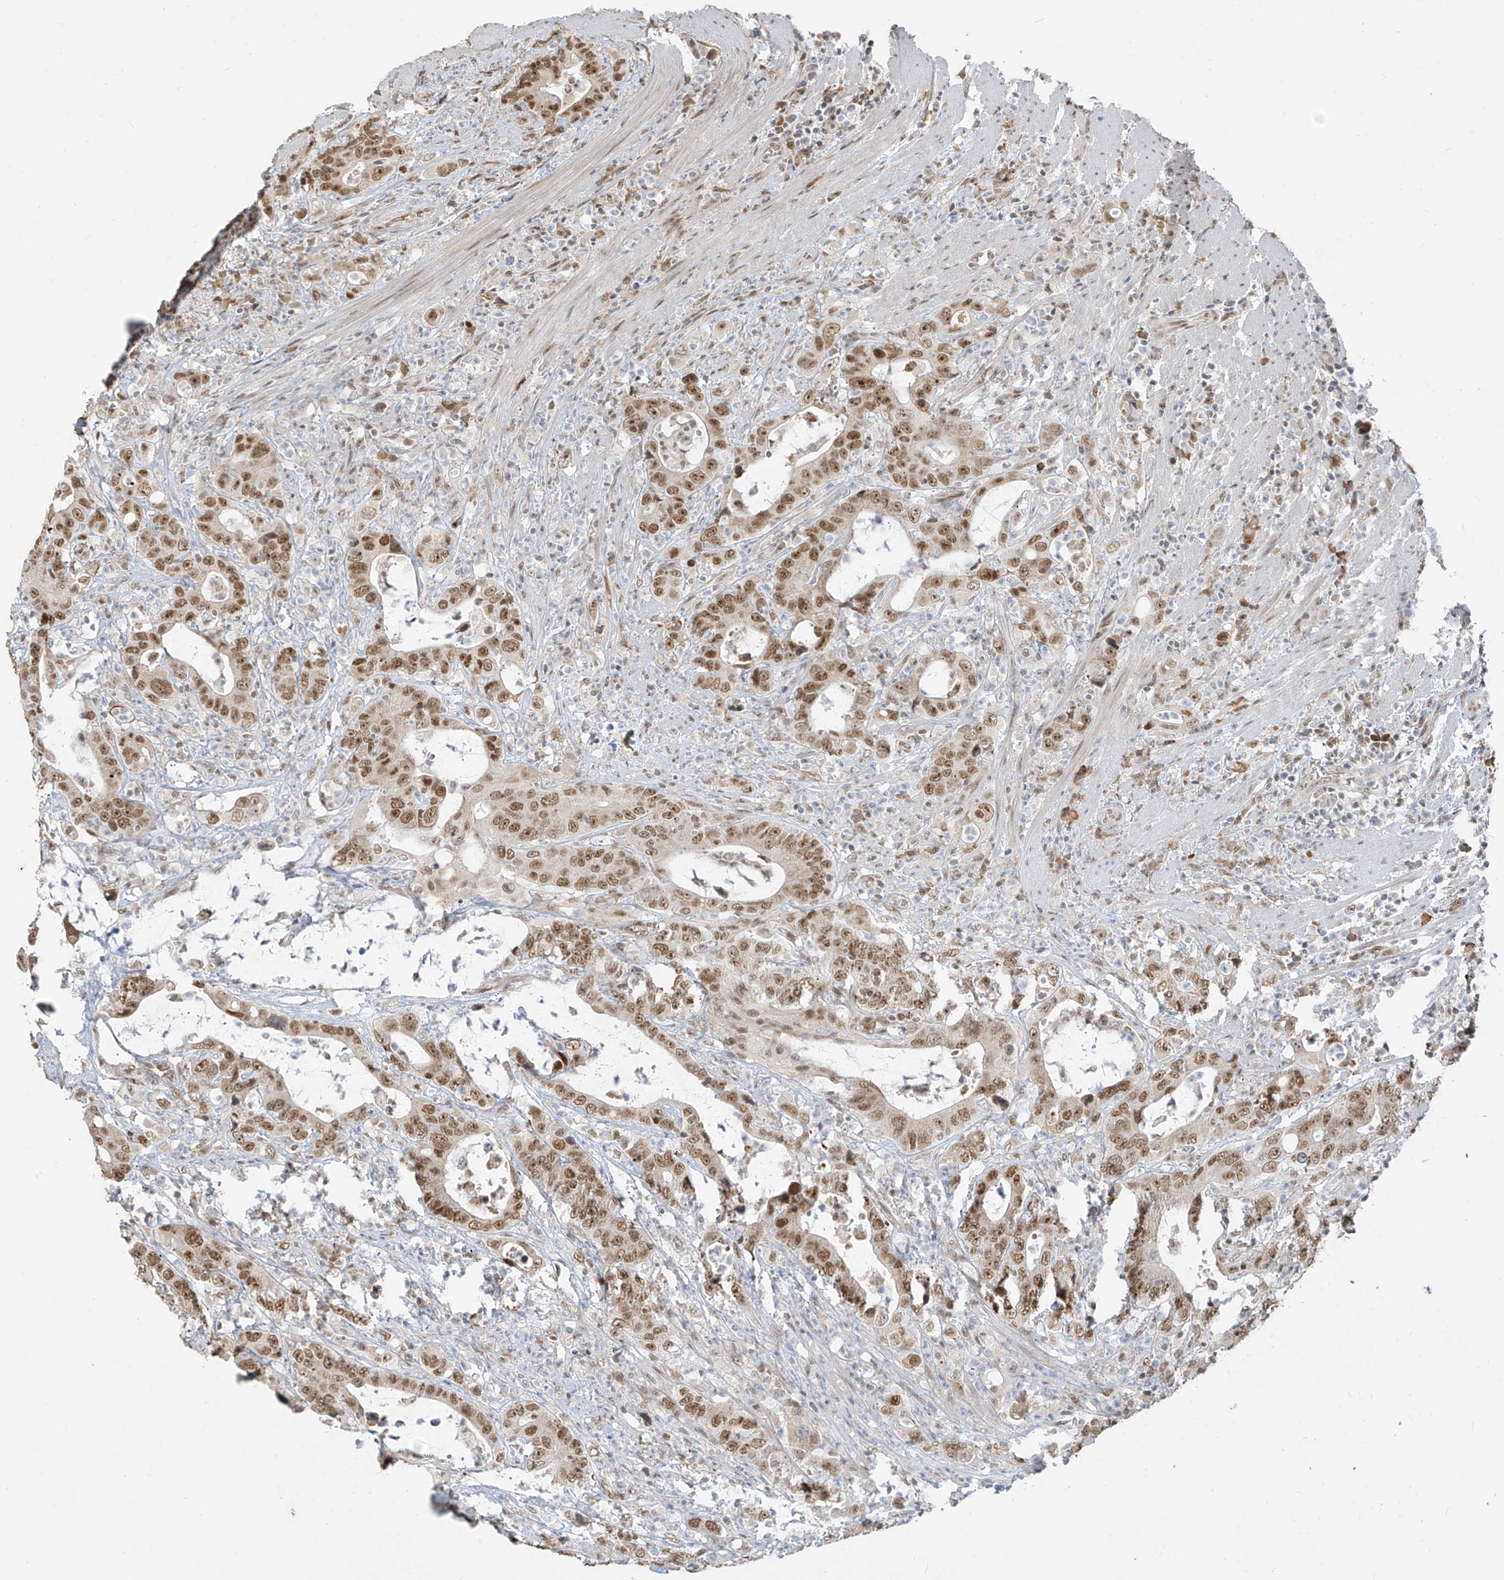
{"staining": {"intensity": "moderate", "quantity": ">75%", "location": "nuclear"}, "tissue": "colorectal cancer", "cell_type": "Tumor cells", "image_type": "cancer", "snomed": [{"axis": "morphology", "description": "Adenocarcinoma, NOS"}, {"axis": "topography", "description": "Colon"}], "caption": "Adenocarcinoma (colorectal) was stained to show a protein in brown. There is medium levels of moderate nuclear expression in approximately >75% of tumor cells.", "gene": "ZMYM2", "patient": {"sex": "female", "age": 75}}